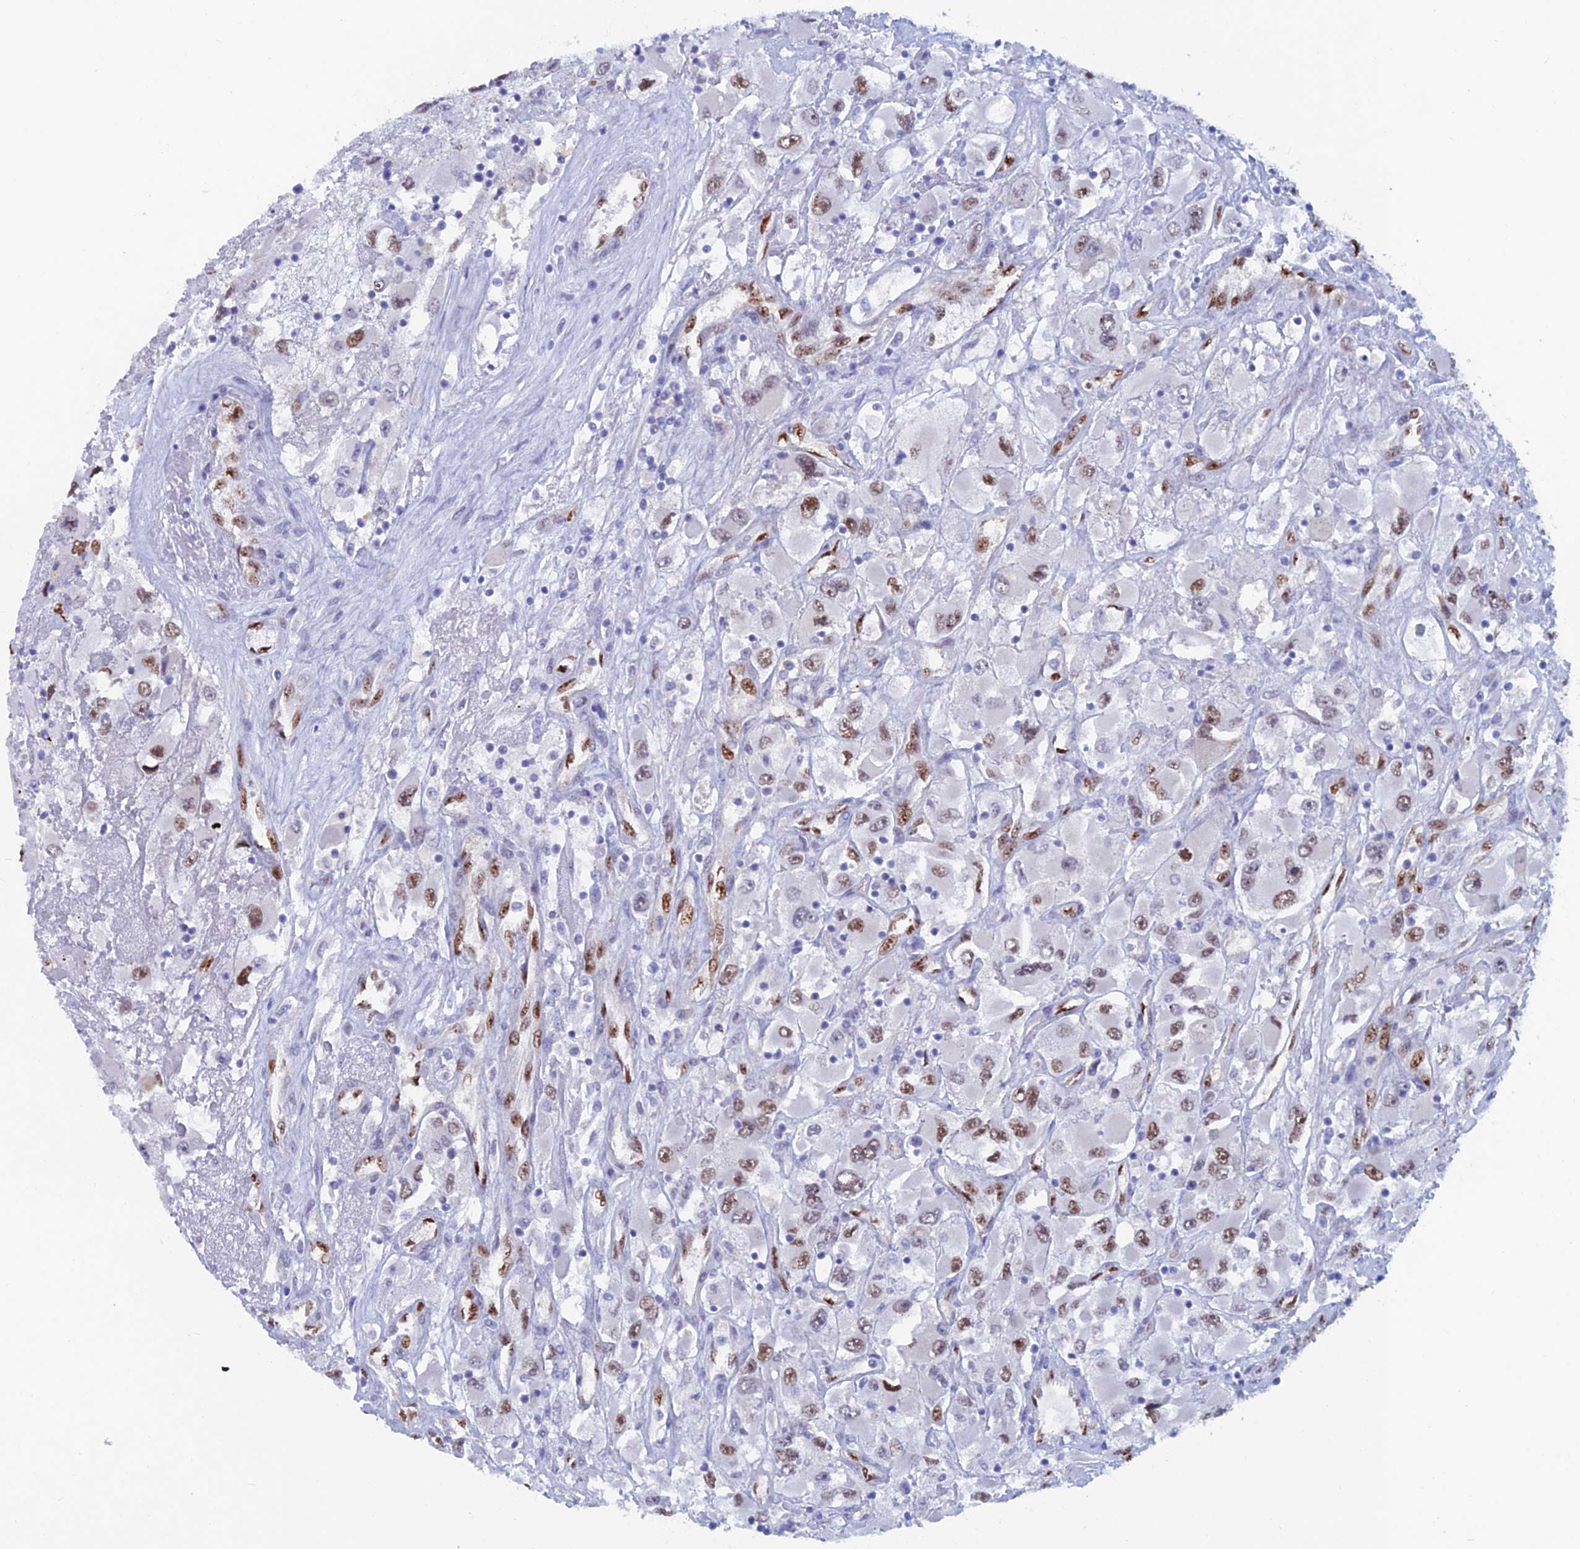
{"staining": {"intensity": "moderate", "quantity": "25%-75%", "location": "nuclear"}, "tissue": "renal cancer", "cell_type": "Tumor cells", "image_type": "cancer", "snomed": [{"axis": "morphology", "description": "Adenocarcinoma, NOS"}, {"axis": "topography", "description": "Kidney"}], "caption": "Moderate nuclear expression for a protein is present in about 25%-75% of tumor cells of renal cancer using immunohistochemistry (IHC).", "gene": "NOL4L", "patient": {"sex": "female", "age": 52}}